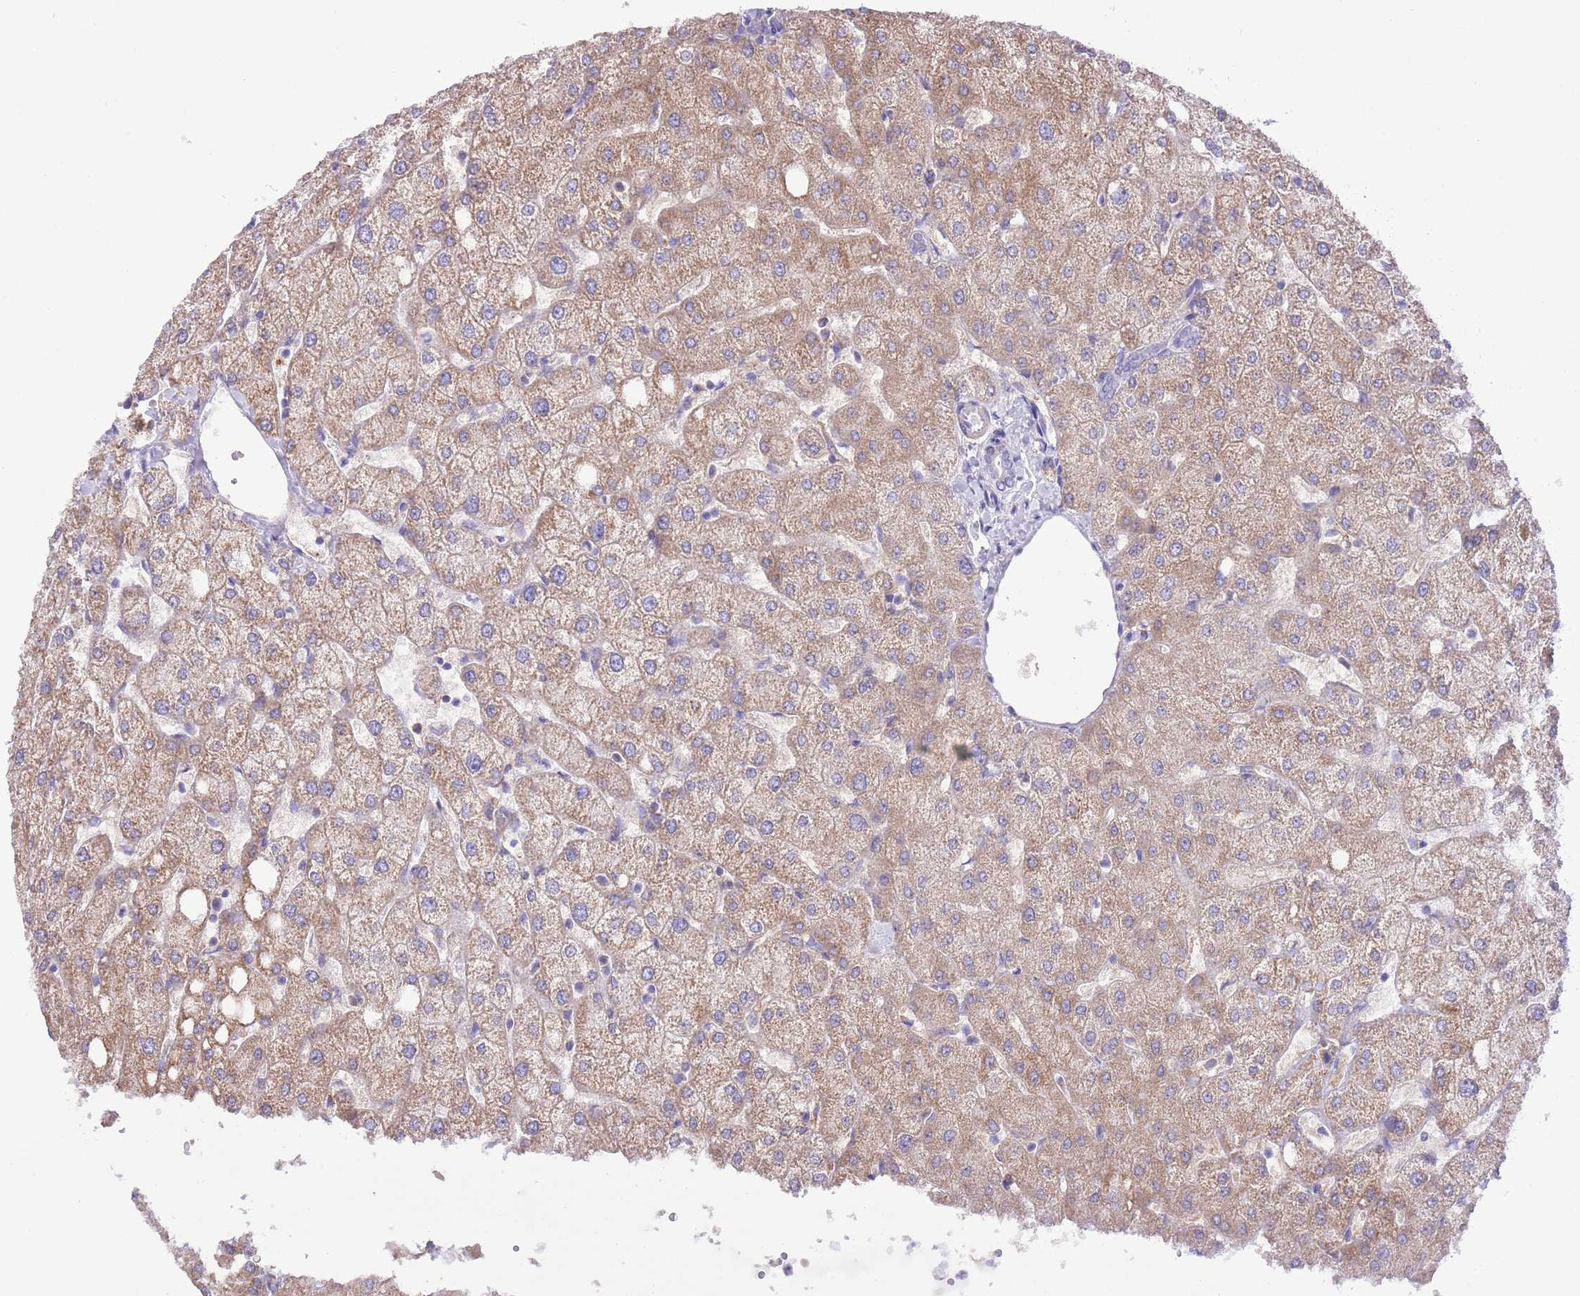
{"staining": {"intensity": "negative", "quantity": "none", "location": "none"}, "tissue": "liver", "cell_type": "Cholangiocytes", "image_type": "normal", "snomed": [{"axis": "morphology", "description": "Normal tissue, NOS"}, {"axis": "topography", "description": "Liver"}], "caption": "This is an immunohistochemistry micrograph of unremarkable liver. There is no expression in cholangiocytes.", "gene": "SS18L2", "patient": {"sex": "female", "age": 54}}